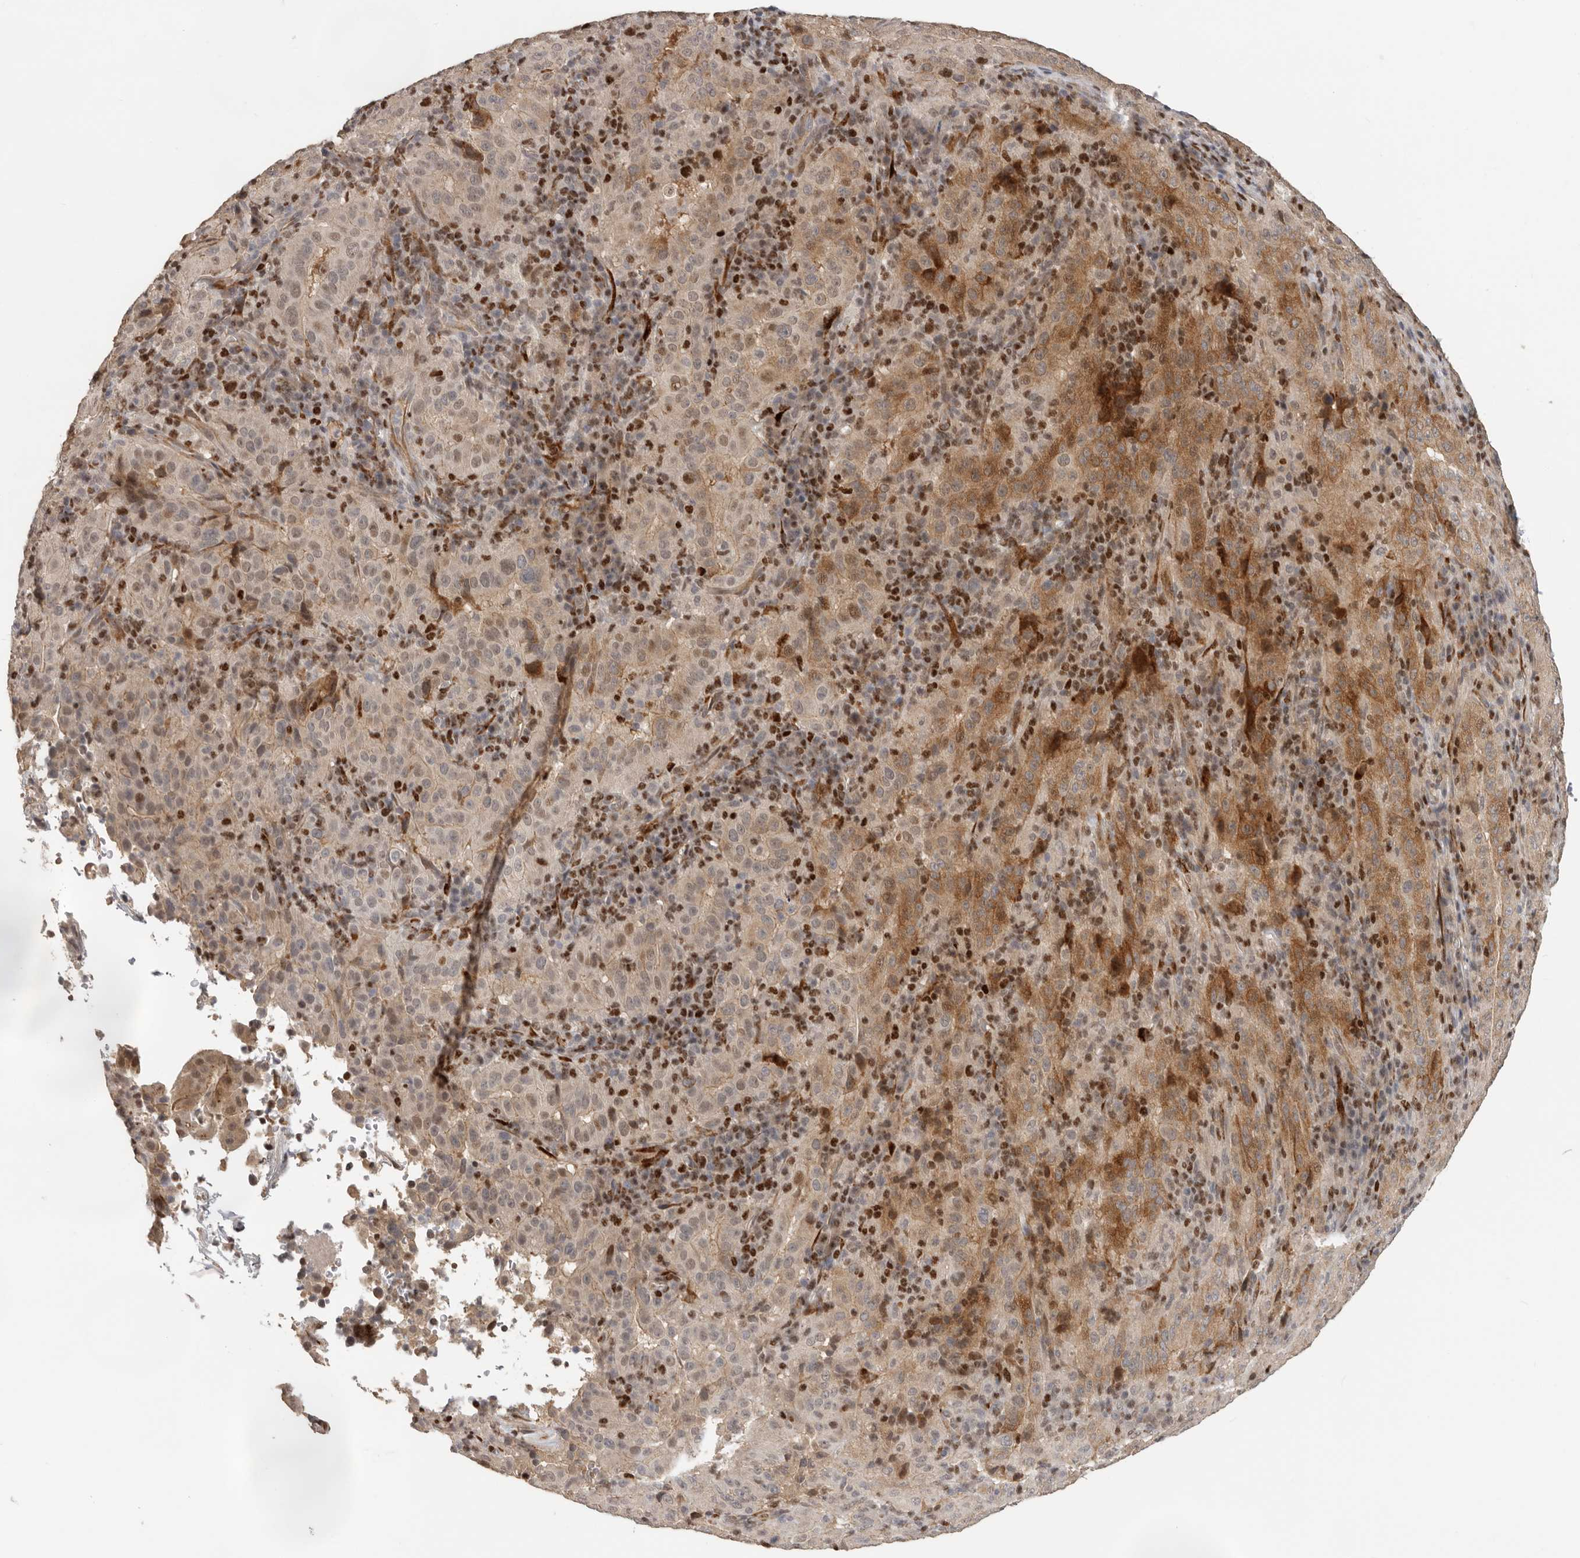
{"staining": {"intensity": "moderate", "quantity": "25%-75%", "location": "cytoplasmic/membranous,nuclear"}, "tissue": "pancreatic cancer", "cell_type": "Tumor cells", "image_type": "cancer", "snomed": [{"axis": "morphology", "description": "Adenocarcinoma, NOS"}, {"axis": "topography", "description": "Pancreas"}], "caption": "Protein staining displays moderate cytoplasmic/membranous and nuclear positivity in about 25%-75% of tumor cells in adenocarcinoma (pancreatic). The staining was performed using DAB (3,3'-diaminobenzidine), with brown indicating positive protein expression. Nuclei are stained blue with hematoxylin.", "gene": "HENMT1", "patient": {"sex": "male", "age": 63}}